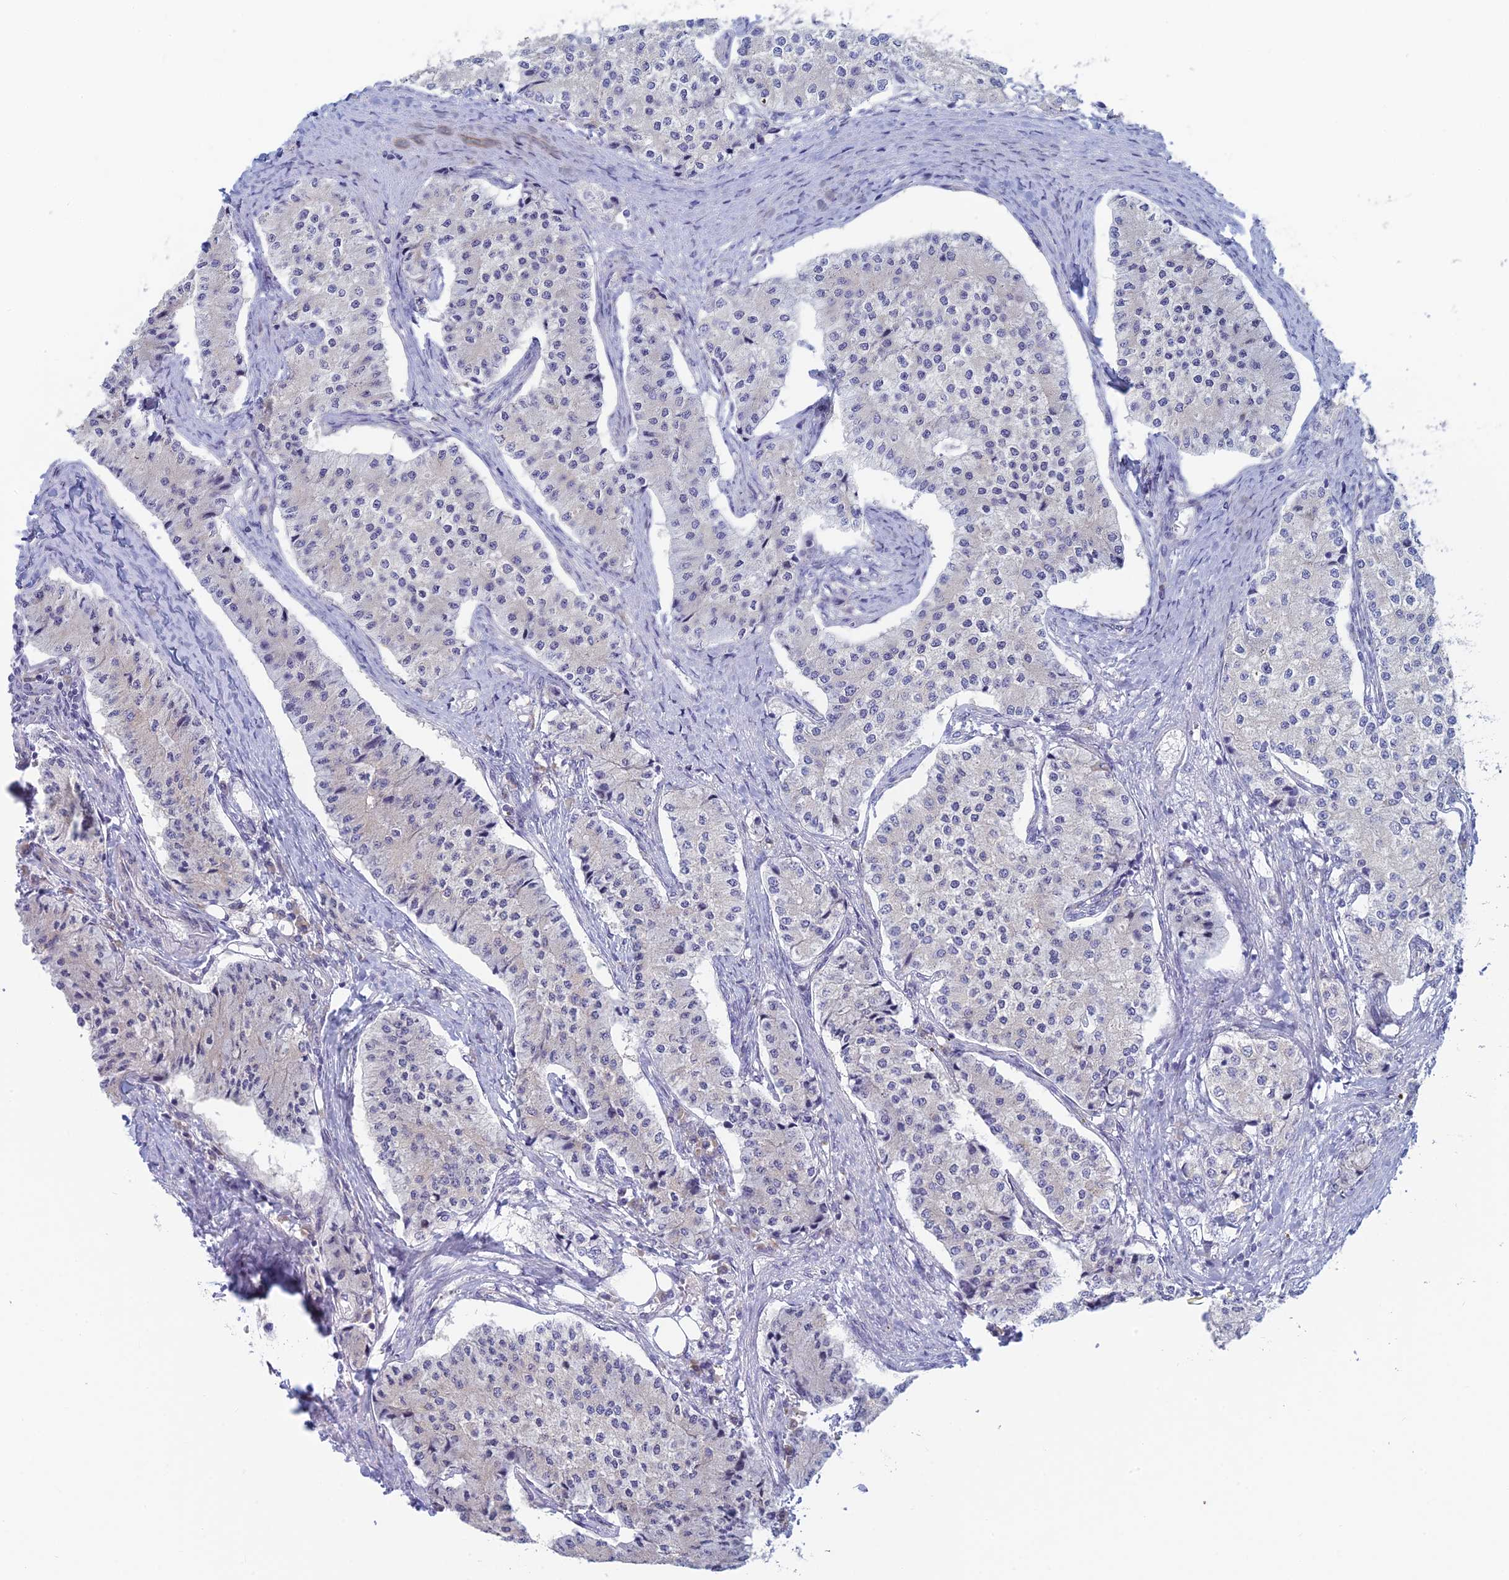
{"staining": {"intensity": "negative", "quantity": "none", "location": "none"}, "tissue": "carcinoid", "cell_type": "Tumor cells", "image_type": "cancer", "snomed": [{"axis": "morphology", "description": "Carcinoid, malignant, NOS"}, {"axis": "topography", "description": "Colon"}], "caption": "Immunohistochemistry micrograph of carcinoid (malignant) stained for a protein (brown), which reveals no staining in tumor cells.", "gene": "PPP1R26", "patient": {"sex": "female", "age": 52}}